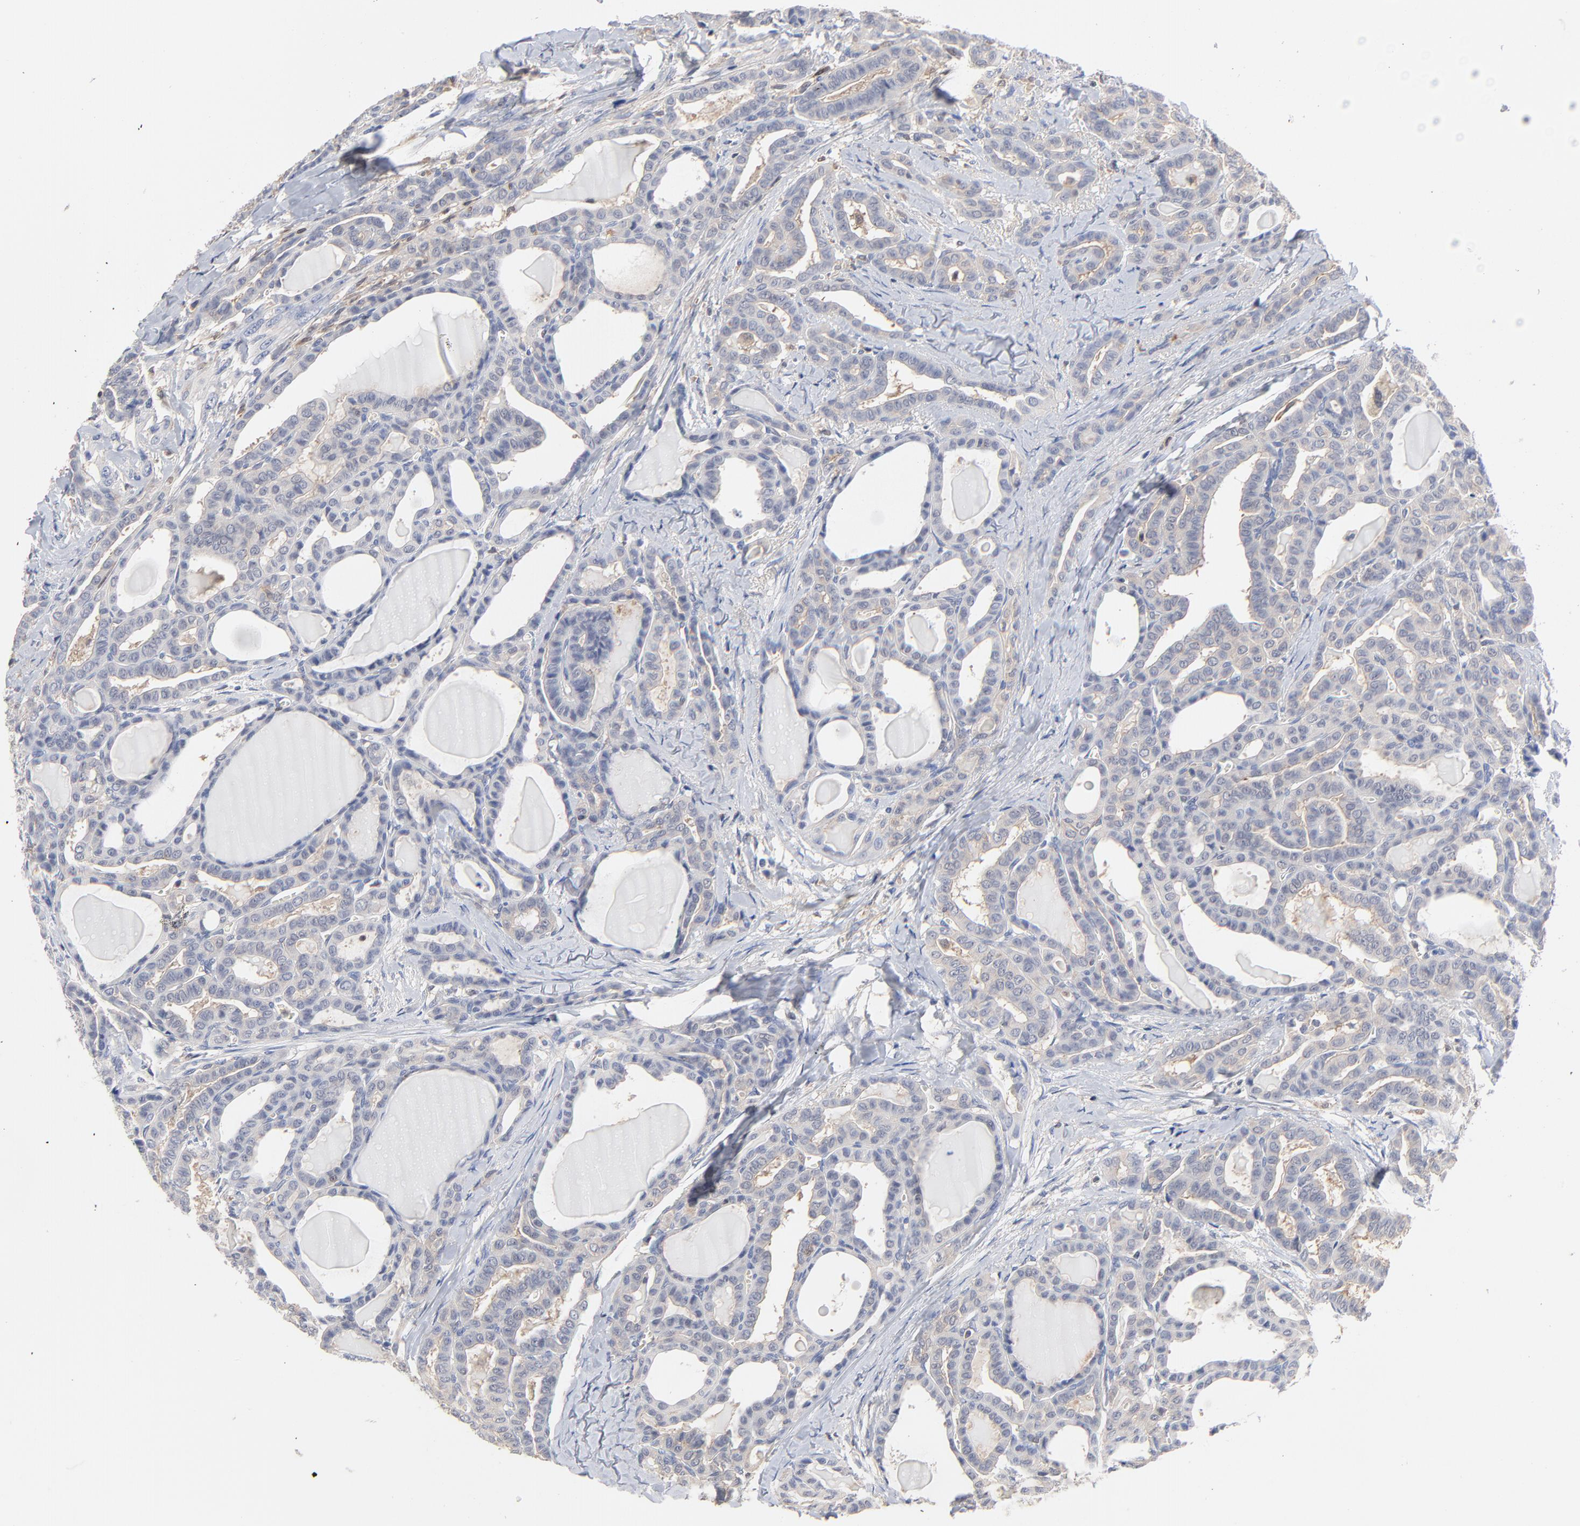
{"staining": {"intensity": "weak", "quantity": "<25%", "location": "cytoplasmic/membranous"}, "tissue": "thyroid cancer", "cell_type": "Tumor cells", "image_type": "cancer", "snomed": [{"axis": "morphology", "description": "Carcinoma, NOS"}, {"axis": "topography", "description": "Thyroid gland"}], "caption": "The histopathology image reveals no significant staining in tumor cells of thyroid carcinoma.", "gene": "CAB39L", "patient": {"sex": "female", "age": 91}}